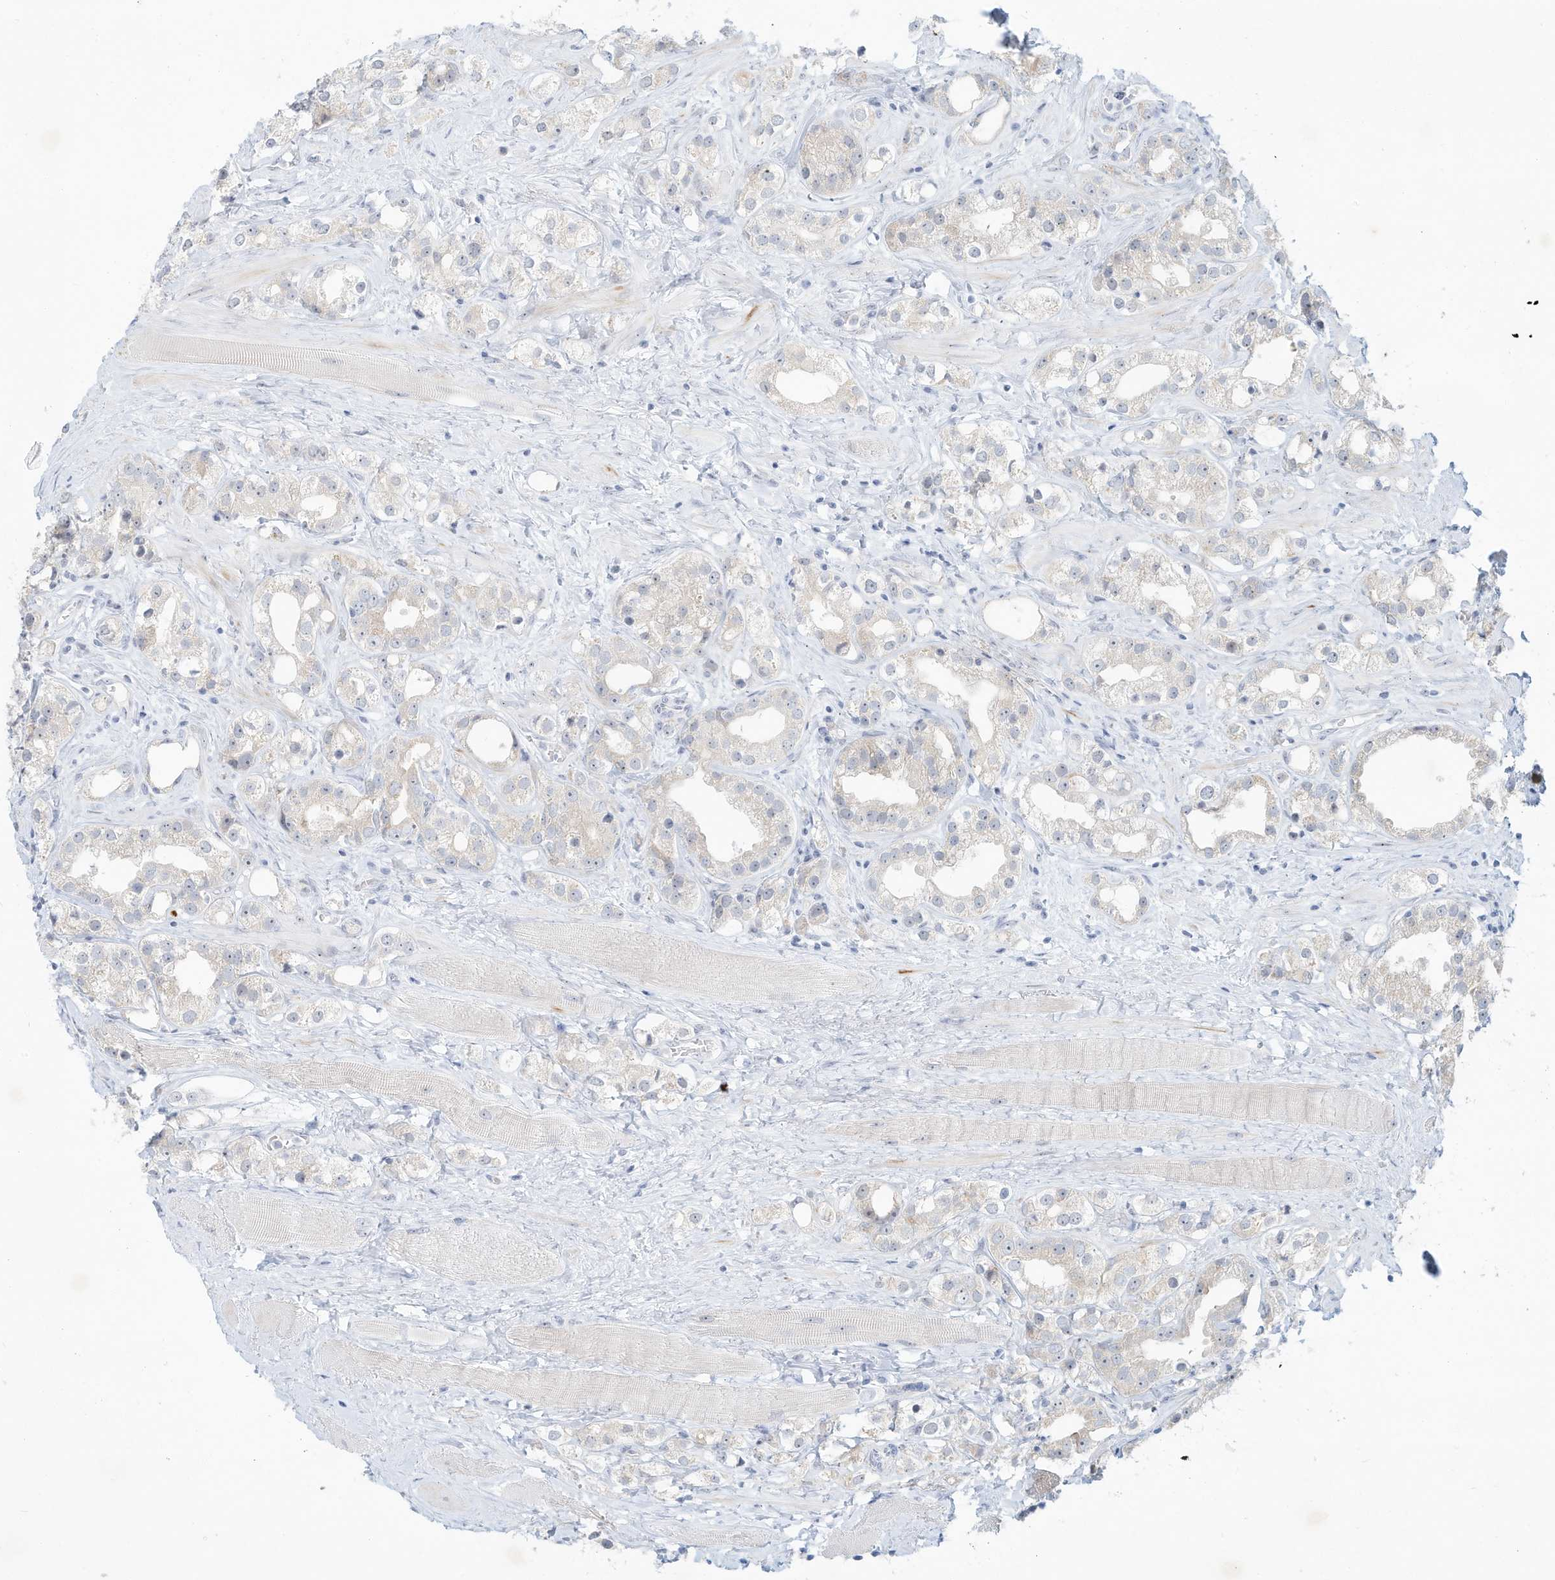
{"staining": {"intensity": "negative", "quantity": "none", "location": "none"}, "tissue": "prostate cancer", "cell_type": "Tumor cells", "image_type": "cancer", "snomed": [{"axis": "morphology", "description": "Adenocarcinoma, NOS"}, {"axis": "topography", "description": "Prostate"}], "caption": "Prostate adenocarcinoma stained for a protein using immunohistochemistry shows no staining tumor cells.", "gene": "PAK6", "patient": {"sex": "male", "age": 79}}